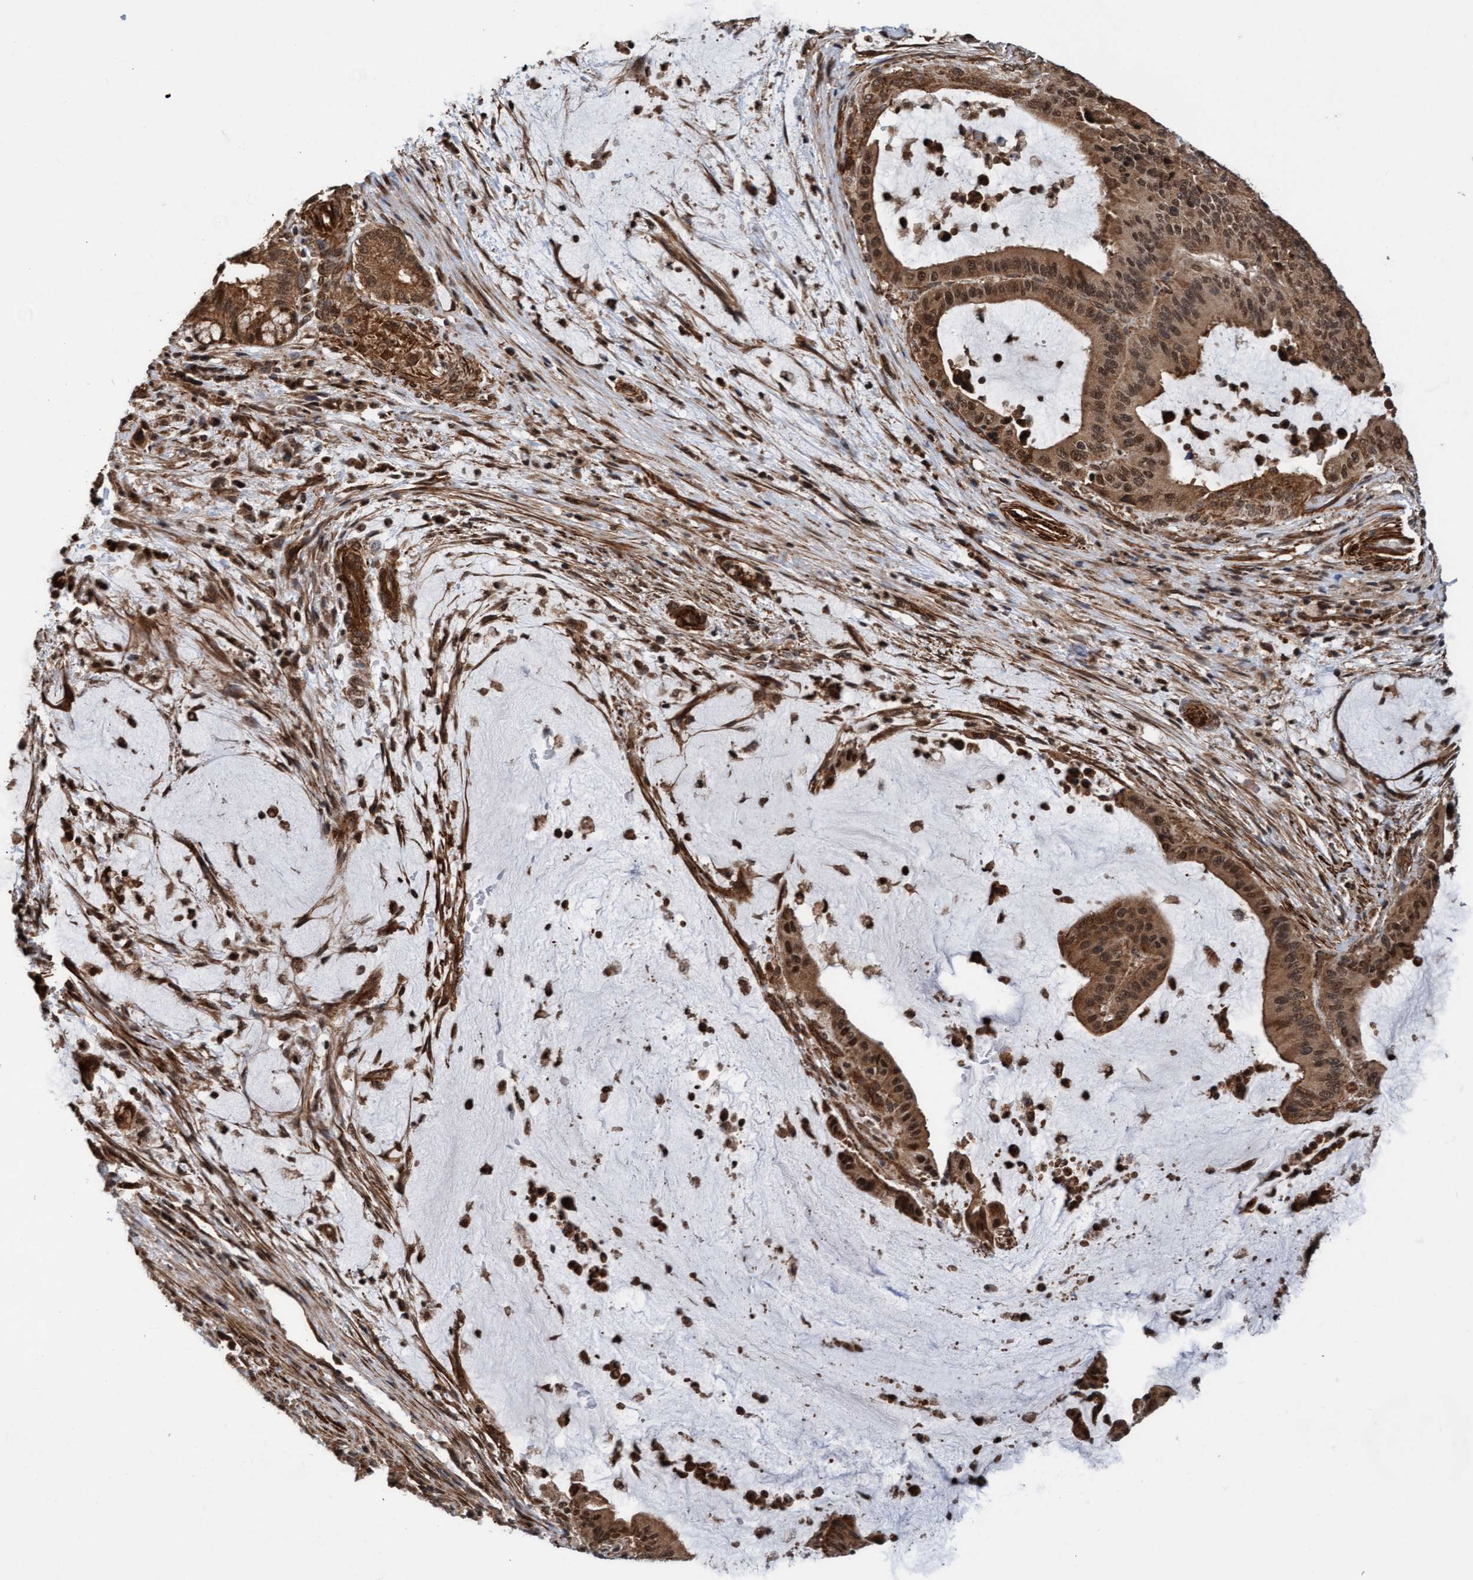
{"staining": {"intensity": "moderate", "quantity": ">75%", "location": "cytoplasmic/membranous,nuclear"}, "tissue": "liver cancer", "cell_type": "Tumor cells", "image_type": "cancer", "snomed": [{"axis": "morphology", "description": "Normal tissue, NOS"}, {"axis": "morphology", "description": "Cholangiocarcinoma"}, {"axis": "topography", "description": "Liver"}, {"axis": "topography", "description": "Peripheral nerve tissue"}], "caption": "Human liver cancer stained with a brown dye reveals moderate cytoplasmic/membranous and nuclear positive expression in approximately >75% of tumor cells.", "gene": "STXBP4", "patient": {"sex": "female", "age": 73}}